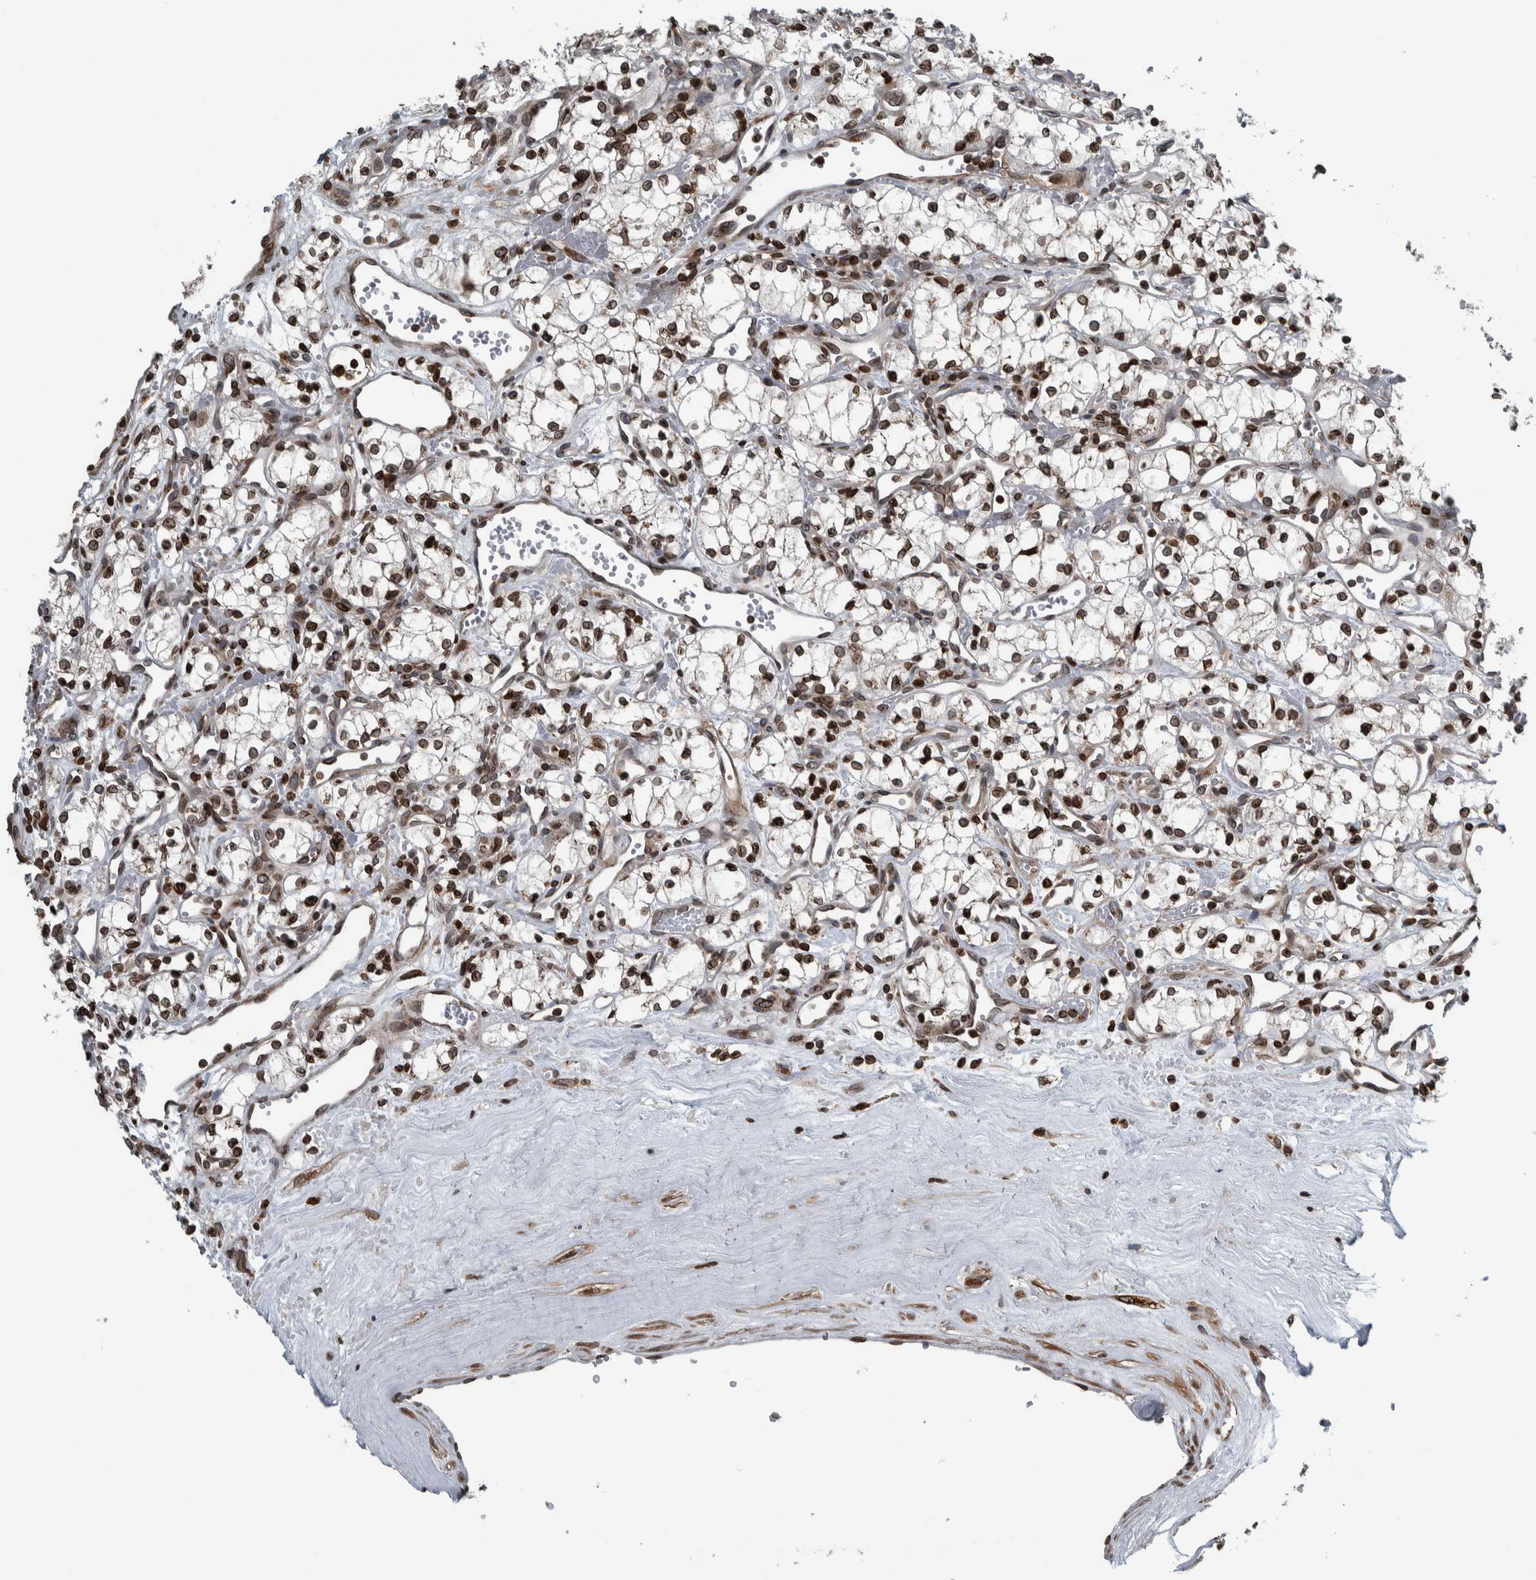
{"staining": {"intensity": "moderate", "quantity": ">75%", "location": "cytoplasmic/membranous,nuclear"}, "tissue": "renal cancer", "cell_type": "Tumor cells", "image_type": "cancer", "snomed": [{"axis": "morphology", "description": "Adenocarcinoma, NOS"}, {"axis": "topography", "description": "Kidney"}], "caption": "Immunohistochemical staining of human adenocarcinoma (renal) demonstrates medium levels of moderate cytoplasmic/membranous and nuclear protein expression in about >75% of tumor cells.", "gene": "FAM135B", "patient": {"sex": "male", "age": 59}}